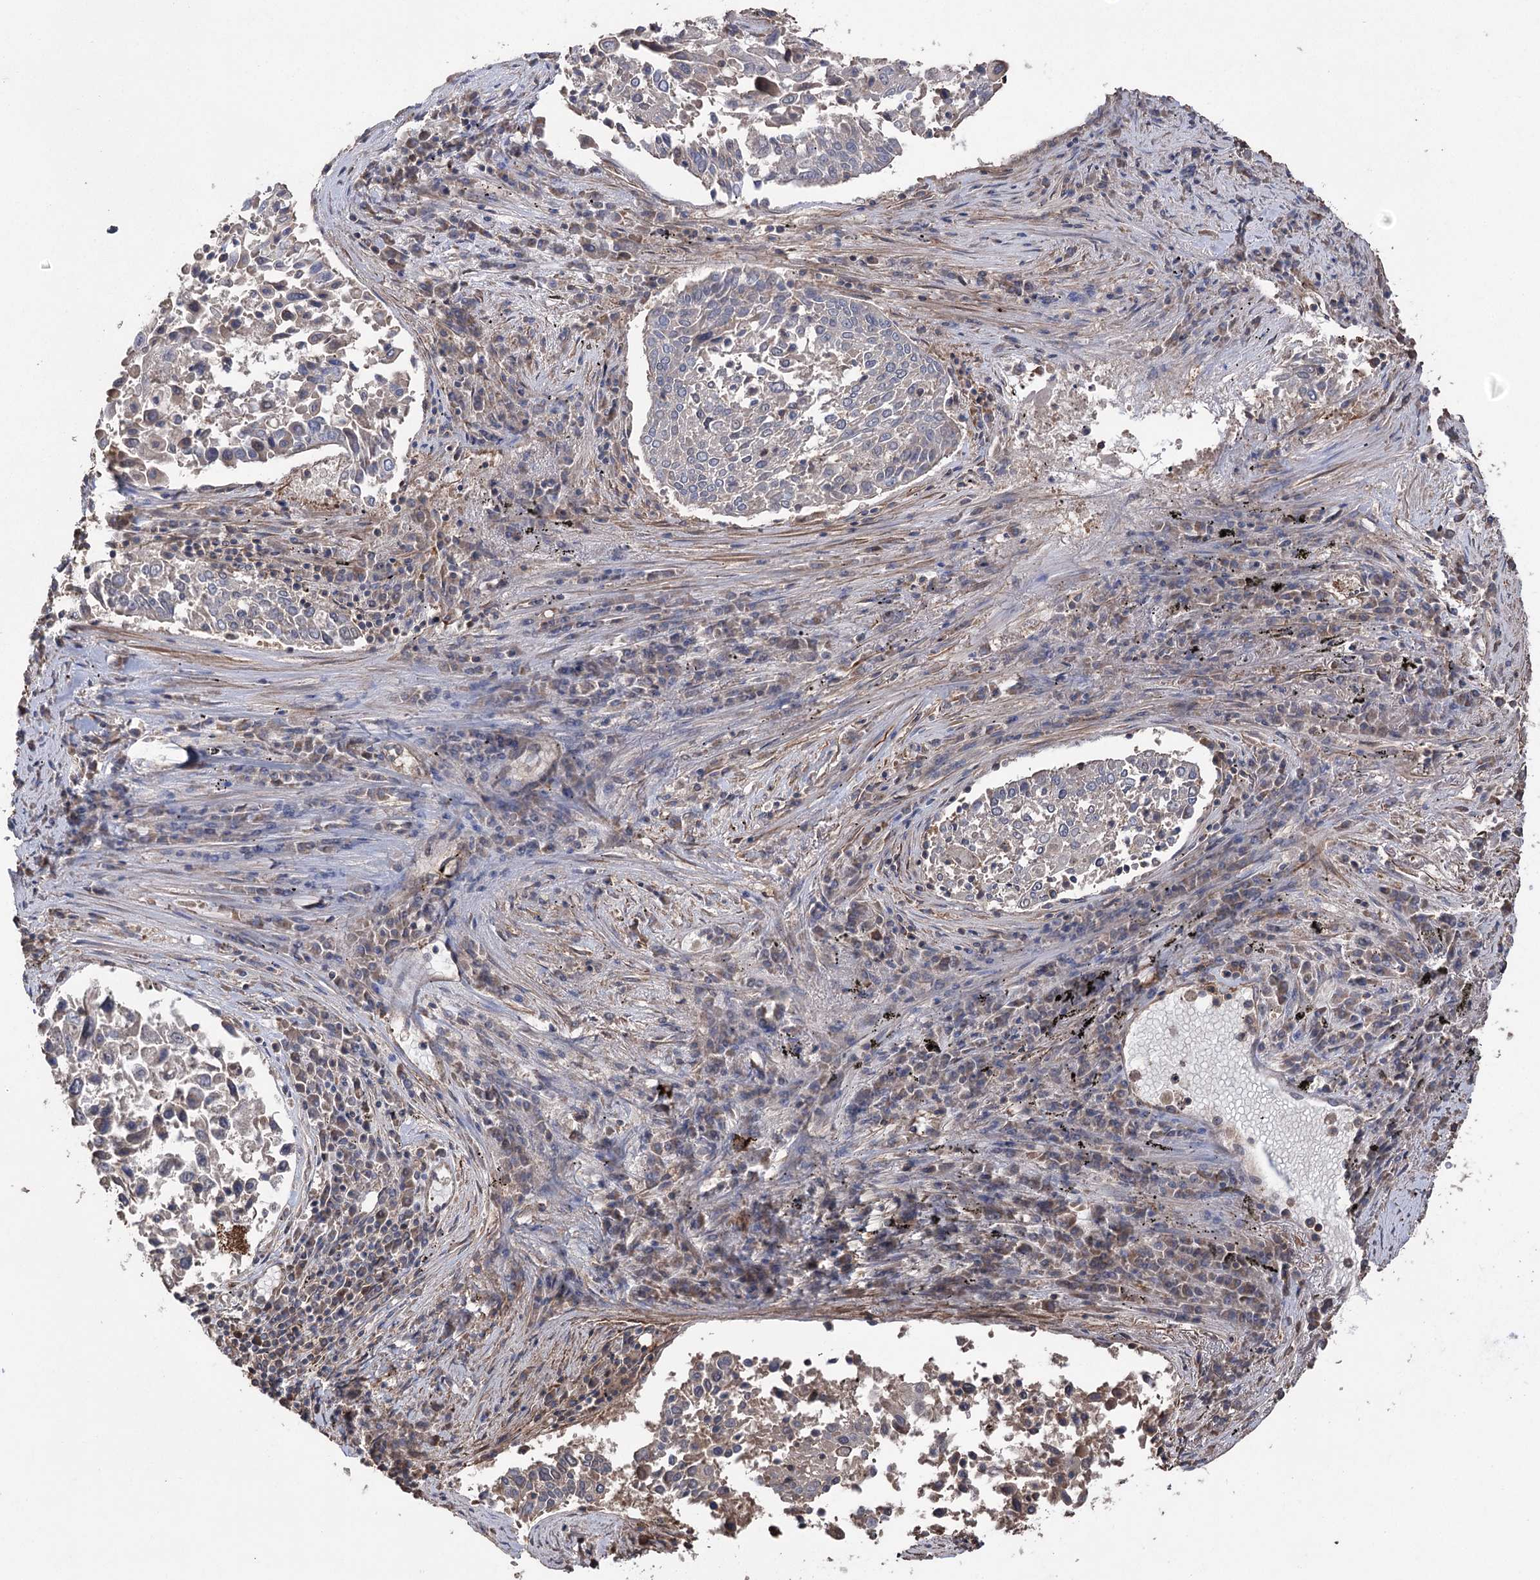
{"staining": {"intensity": "negative", "quantity": "none", "location": "none"}, "tissue": "lung cancer", "cell_type": "Tumor cells", "image_type": "cancer", "snomed": [{"axis": "morphology", "description": "Squamous cell carcinoma, NOS"}, {"axis": "topography", "description": "Lung"}], "caption": "Tumor cells are negative for brown protein staining in lung squamous cell carcinoma.", "gene": "LARS2", "patient": {"sex": "male", "age": 65}}